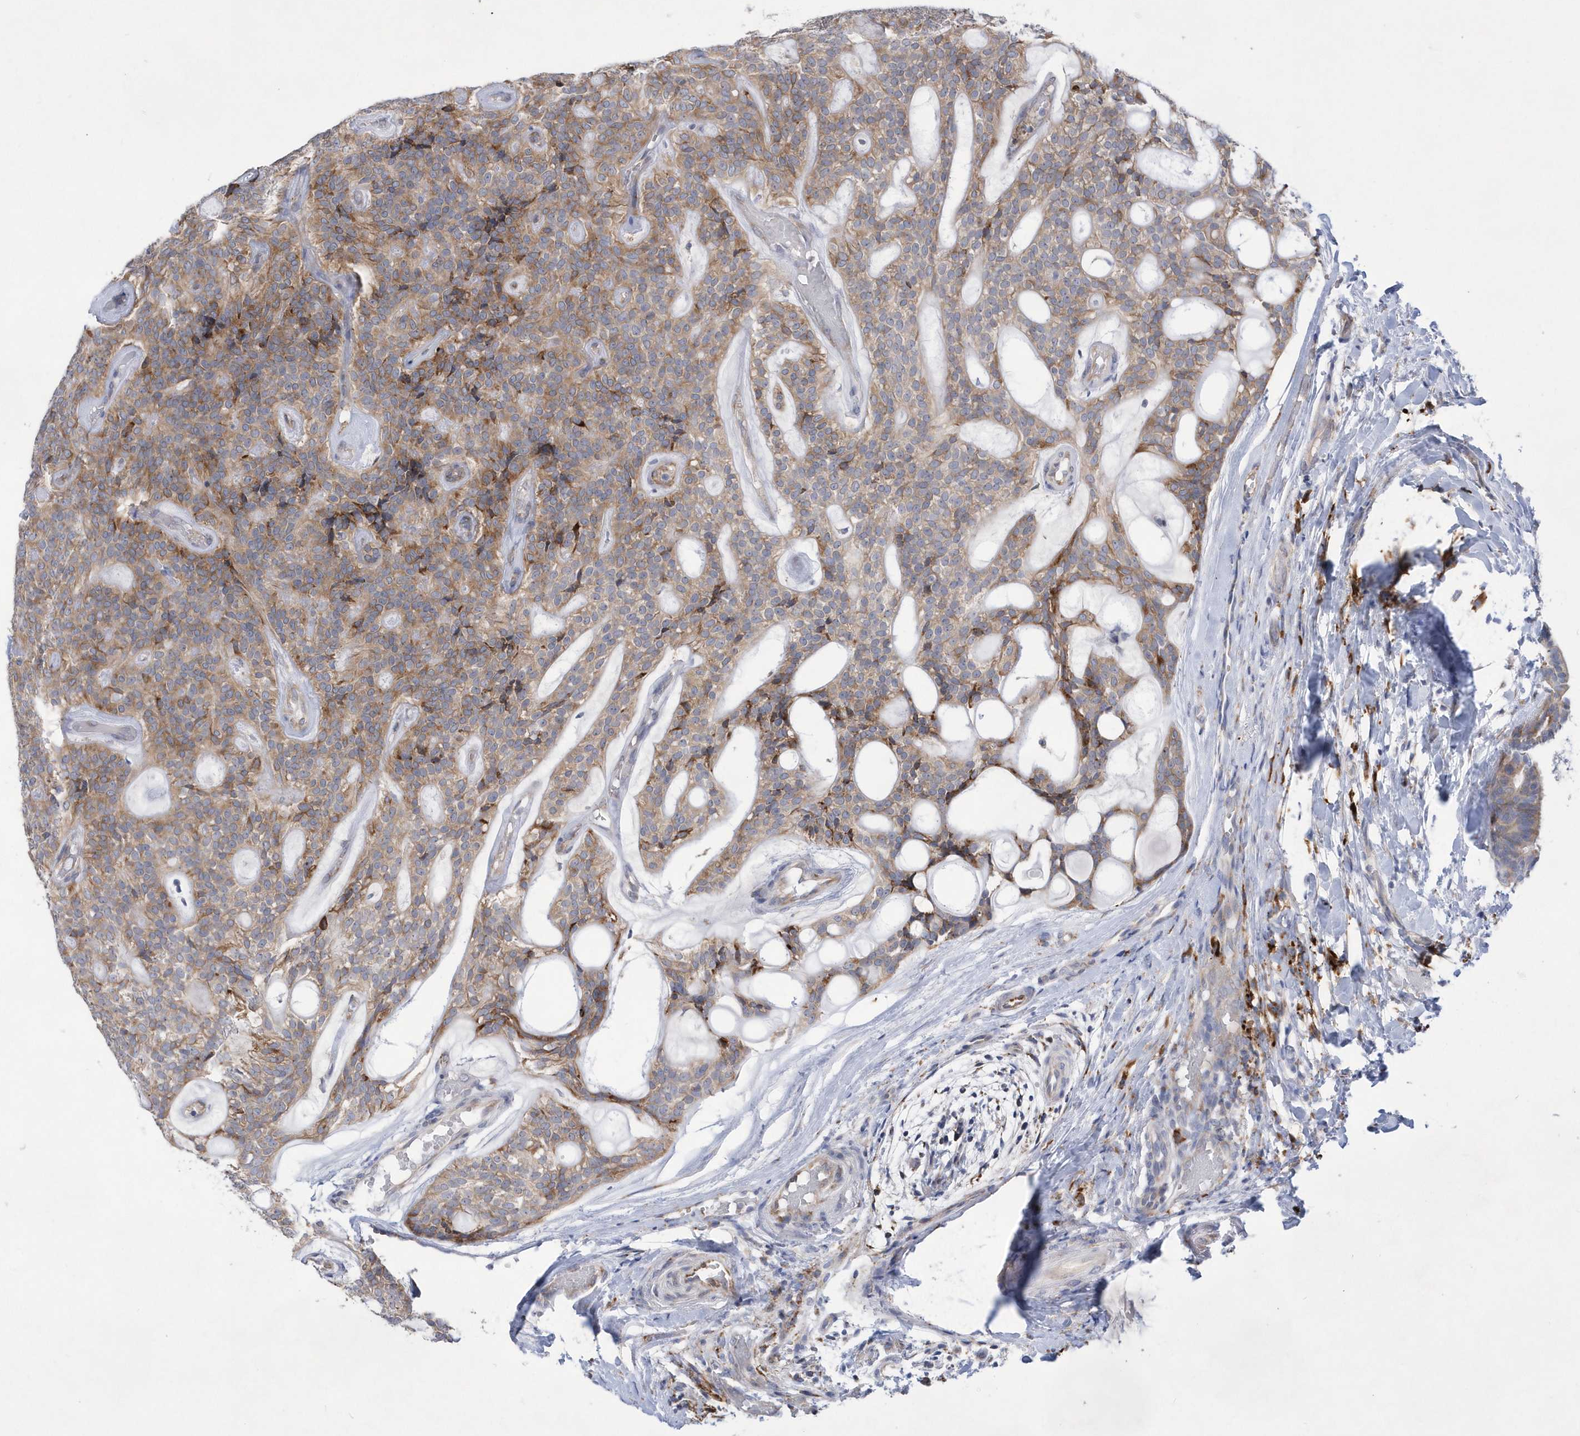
{"staining": {"intensity": "moderate", "quantity": ">75%", "location": "cytoplasmic/membranous"}, "tissue": "head and neck cancer", "cell_type": "Tumor cells", "image_type": "cancer", "snomed": [{"axis": "morphology", "description": "Adenocarcinoma, NOS"}, {"axis": "topography", "description": "Head-Neck"}], "caption": "Immunohistochemistry (IHC) micrograph of neoplastic tissue: head and neck cancer stained using immunohistochemistry (IHC) displays medium levels of moderate protein expression localized specifically in the cytoplasmic/membranous of tumor cells, appearing as a cytoplasmic/membranous brown color.", "gene": "MED31", "patient": {"sex": "male", "age": 66}}